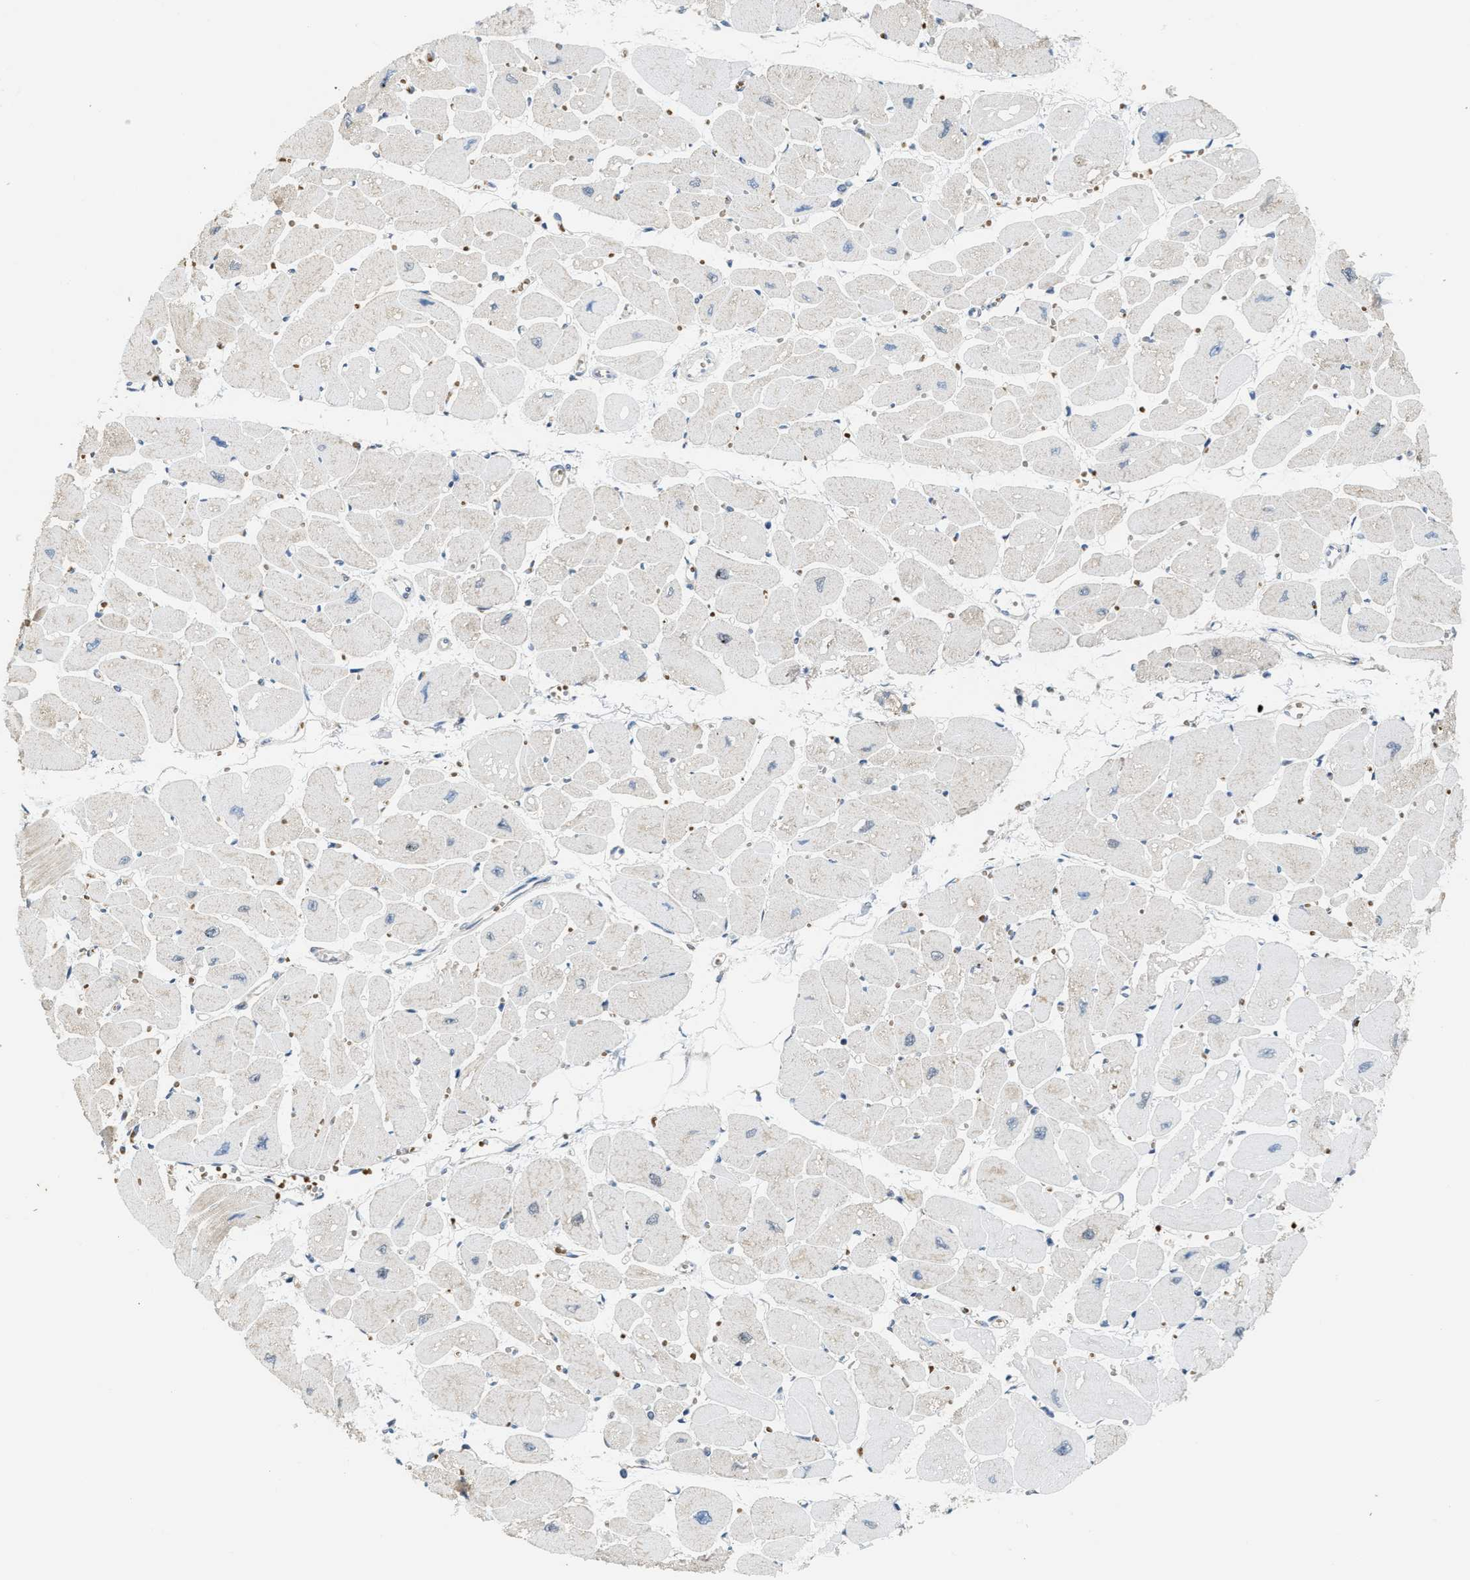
{"staining": {"intensity": "weak", "quantity": "<25%", "location": "cytoplasmic/membranous"}, "tissue": "heart muscle", "cell_type": "Cardiomyocytes", "image_type": "normal", "snomed": [{"axis": "morphology", "description": "Normal tissue, NOS"}, {"axis": "topography", "description": "Heart"}], "caption": "The image displays no significant expression in cardiomyocytes of heart muscle.", "gene": "KIF24", "patient": {"sex": "female", "age": 54}}